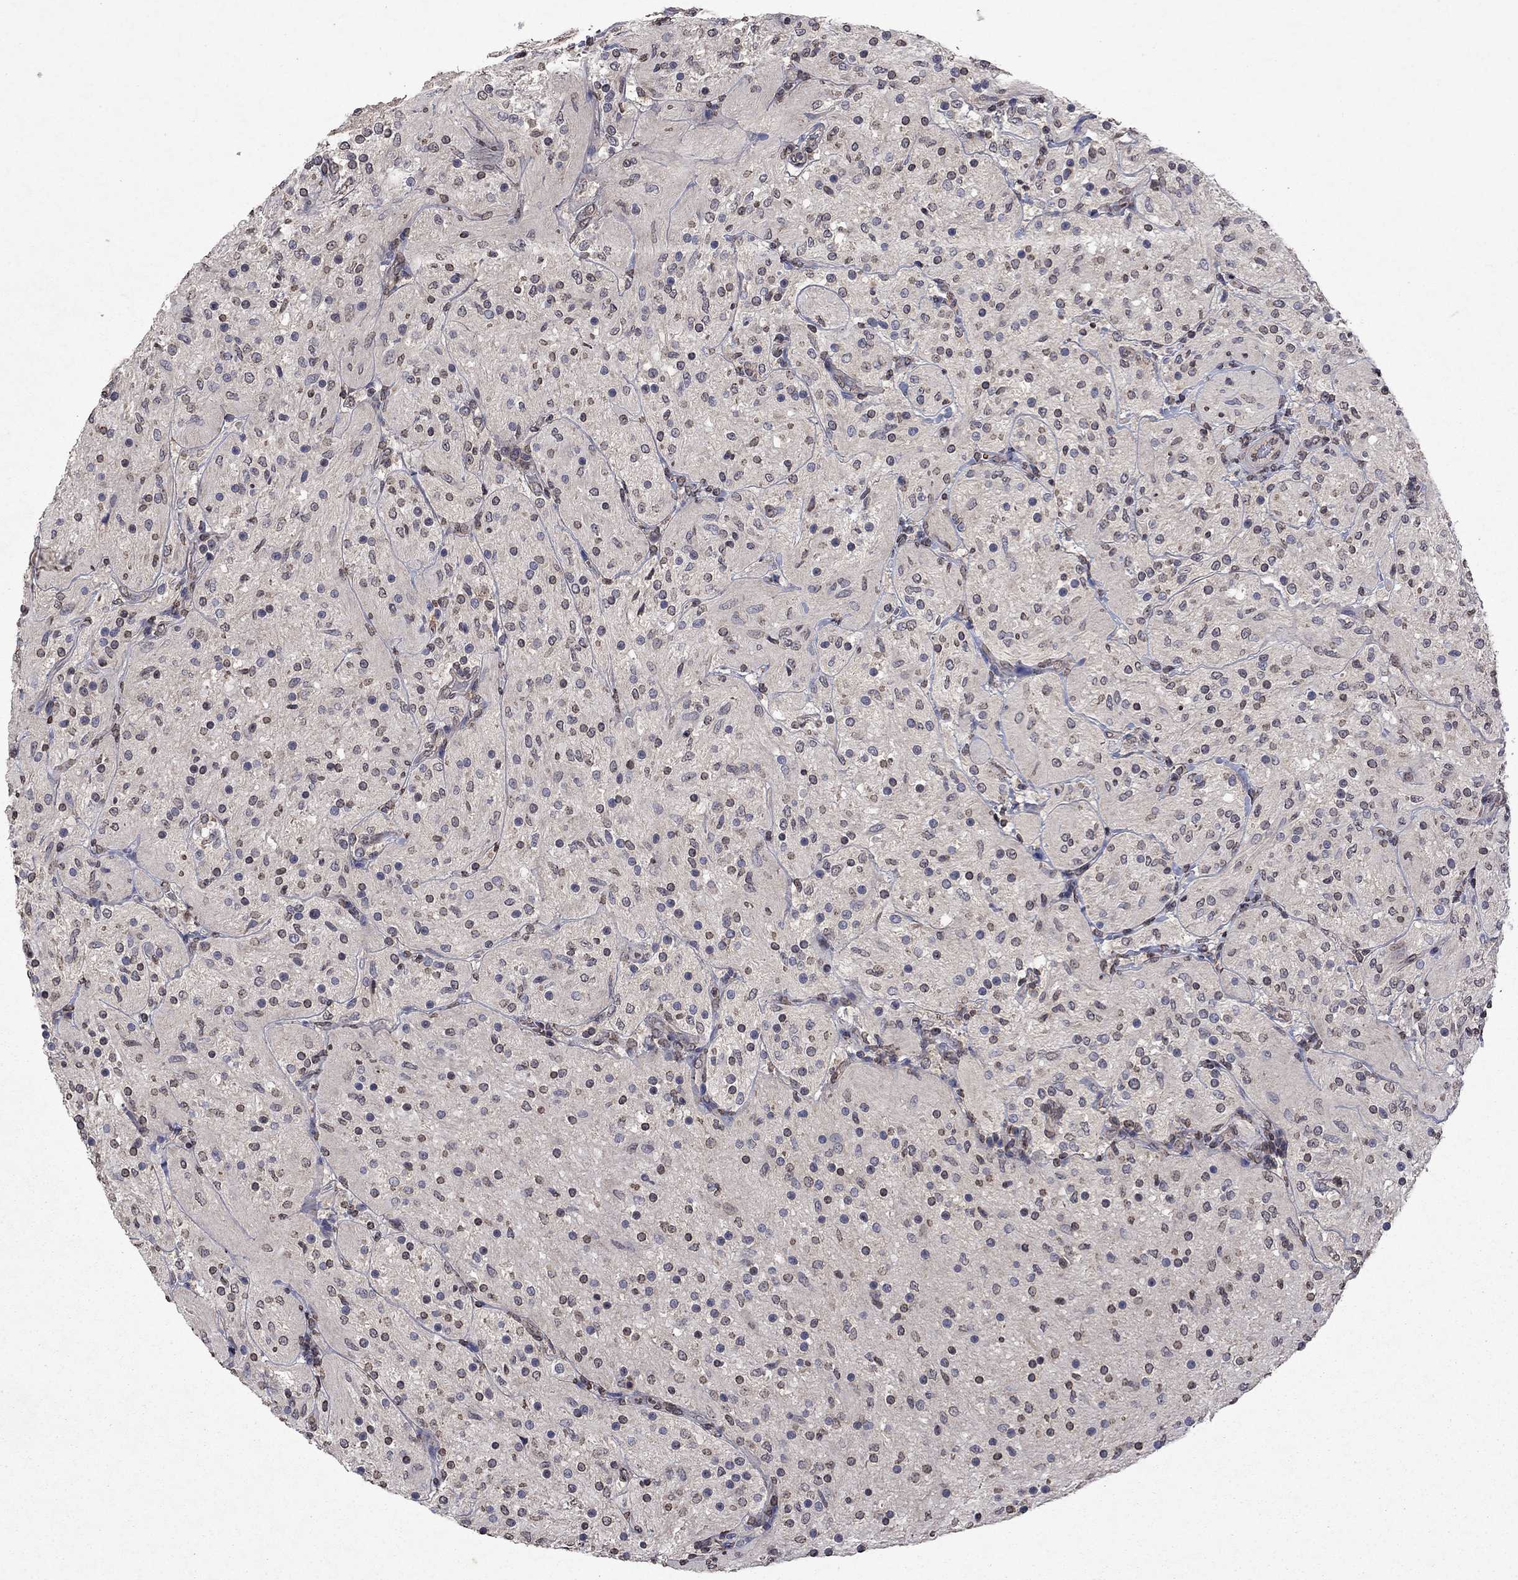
{"staining": {"intensity": "strong", "quantity": "<25%", "location": "nuclear"}, "tissue": "glioma", "cell_type": "Tumor cells", "image_type": "cancer", "snomed": [{"axis": "morphology", "description": "Glioma, malignant, Low grade"}, {"axis": "topography", "description": "Brain"}], "caption": "A histopathology image showing strong nuclear expression in about <25% of tumor cells in low-grade glioma (malignant), as visualized by brown immunohistochemical staining.", "gene": "TTC38", "patient": {"sex": "male", "age": 3}}